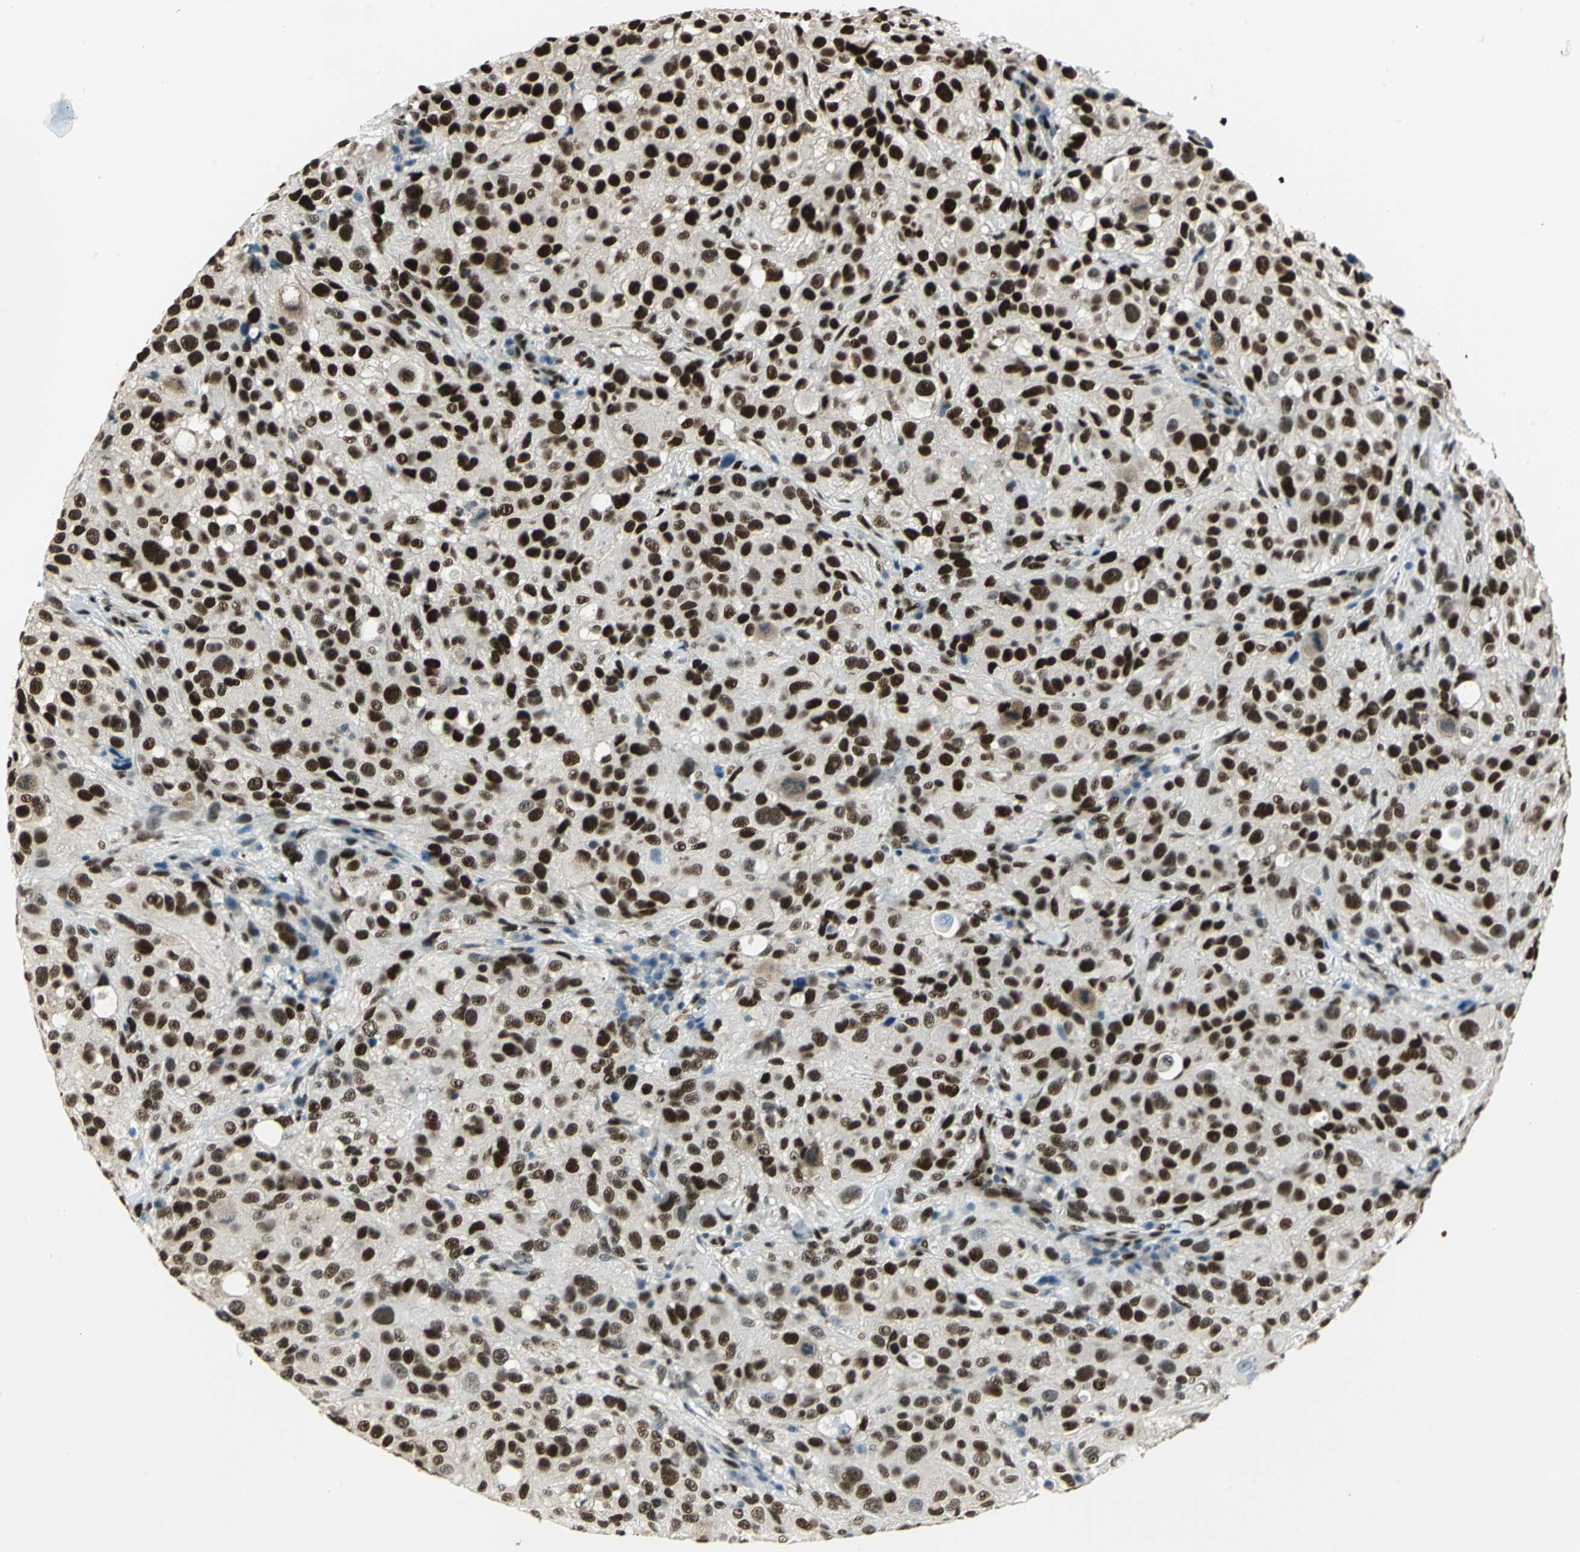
{"staining": {"intensity": "strong", "quantity": ">75%", "location": "nuclear"}, "tissue": "melanoma", "cell_type": "Tumor cells", "image_type": "cancer", "snomed": [{"axis": "morphology", "description": "Necrosis, NOS"}, {"axis": "morphology", "description": "Malignant melanoma, NOS"}, {"axis": "topography", "description": "Skin"}], "caption": "Immunohistochemical staining of malignant melanoma reveals high levels of strong nuclear expression in about >75% of tumor cells.", "gene": "NFIA", "patient": {"sex": "female", "age": 87}}